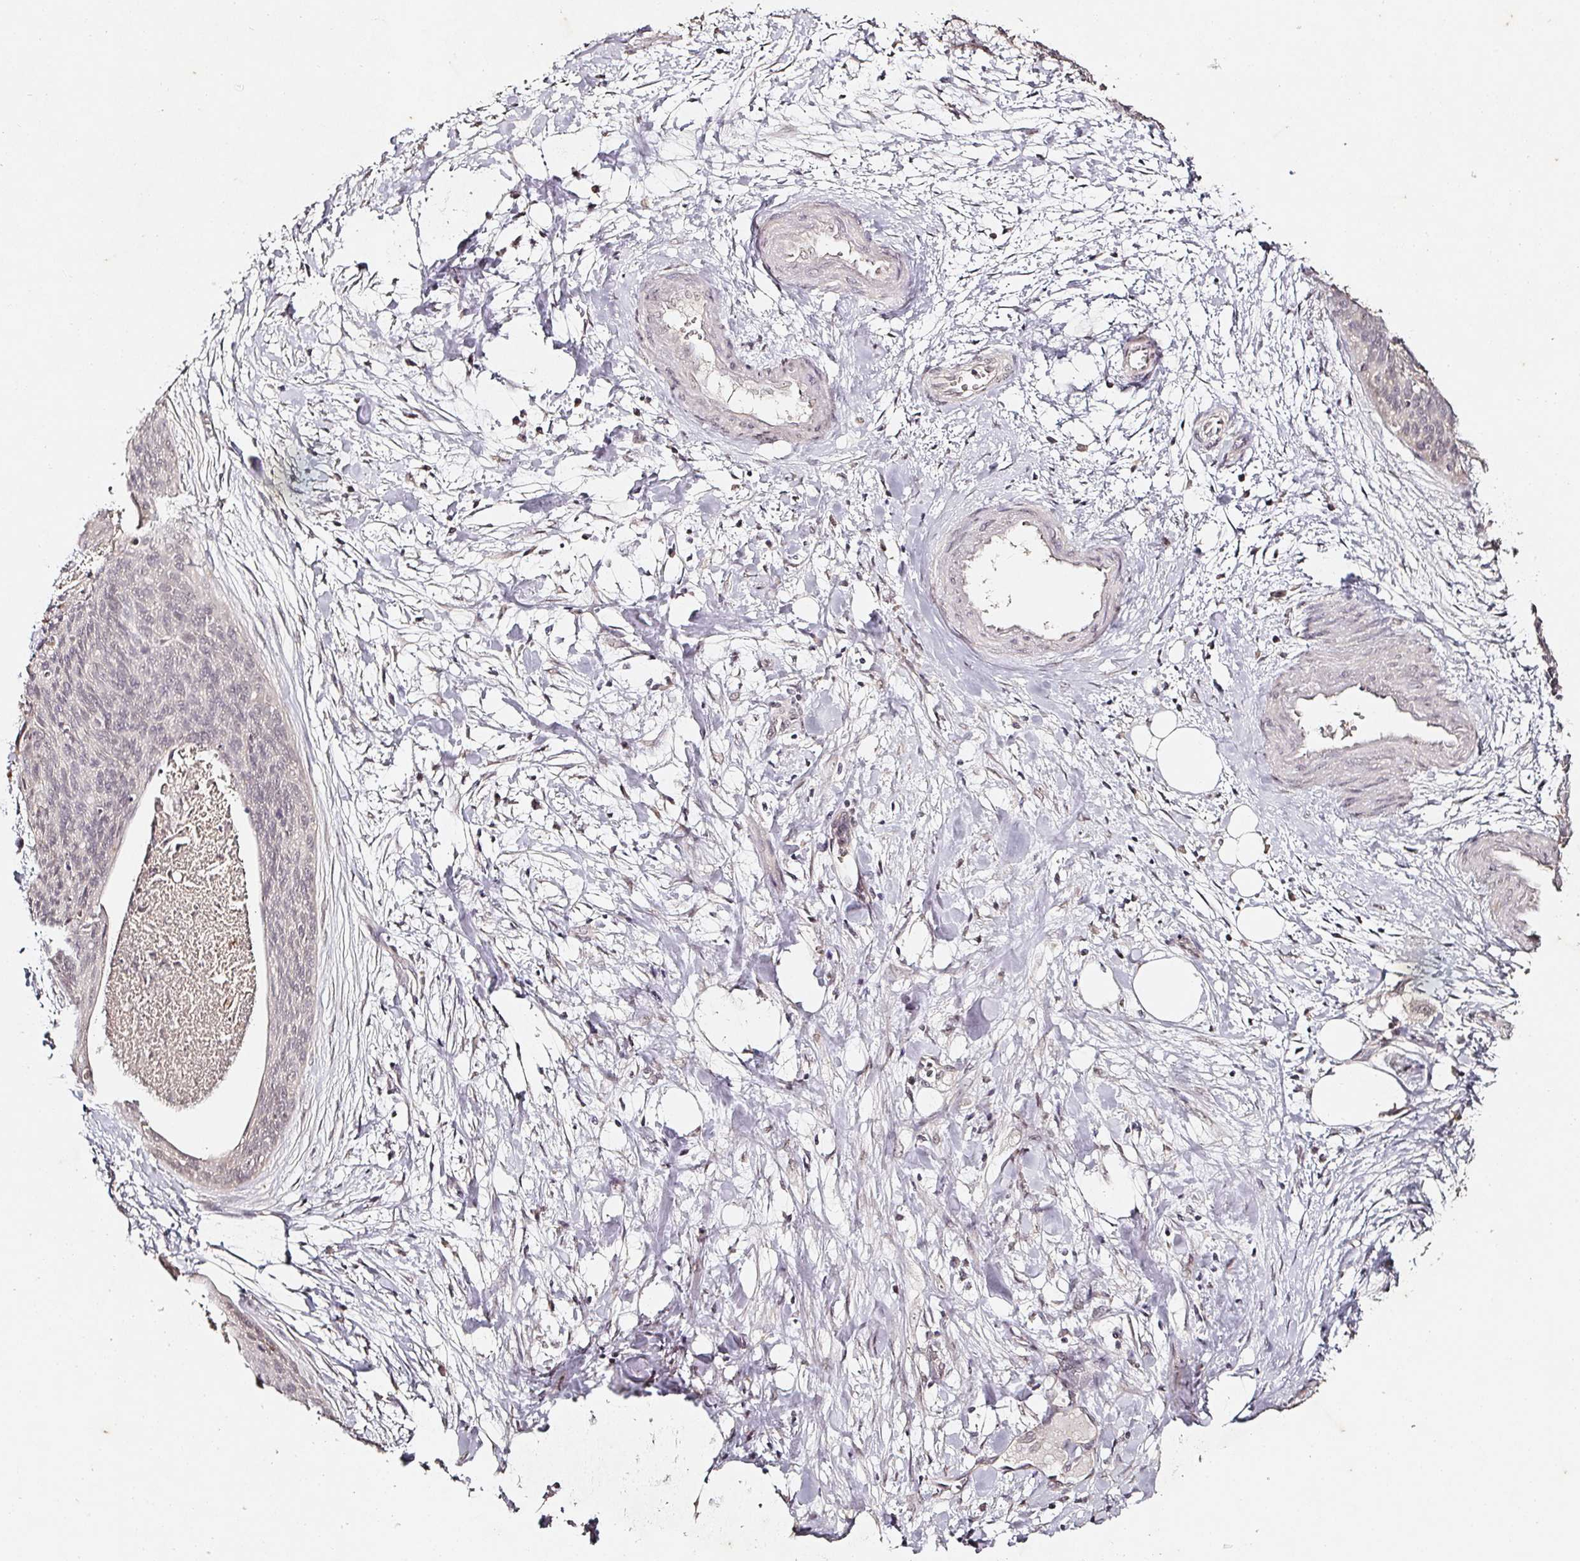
{"staining": {"intensity": "negative", "quantity": "none", "location": "none"}, "tissue": "cervical cancer", "cell_type": "Tumor cells", "image_type": "cancer", "snomed": [{"axis": "morphology", "description": "Squamous cell carcinoma, NOS"}, {"axis": "topography", "description": "Cervix"}], "caption": "The photomicrograph exhibits no staining of tumor cells in cervical cancer (squamous cell carcinoma).", "gene": "CAPN5", "patient": {"sex": "female", "age": 55}}